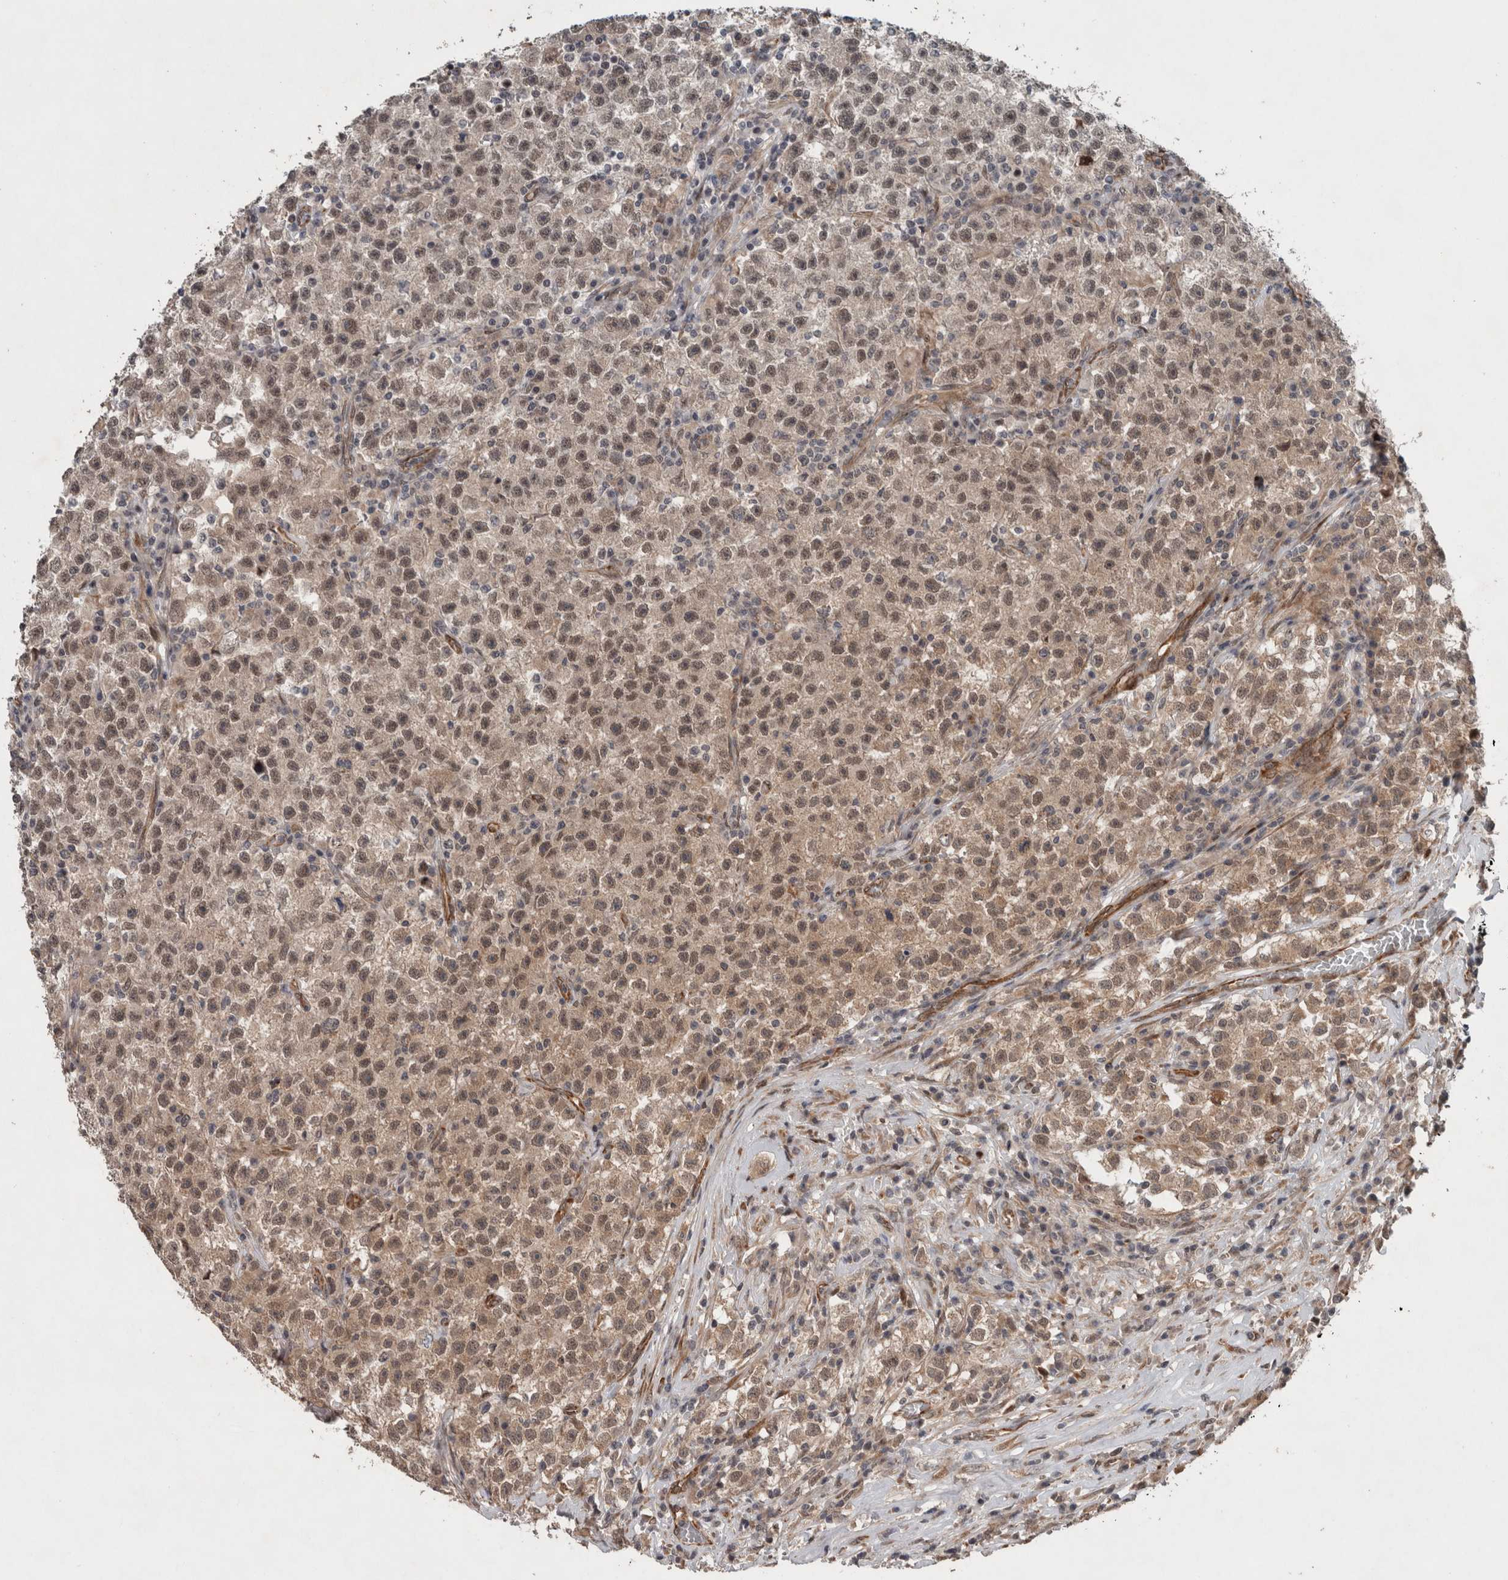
{"staining": {"intensity": "weak", "quantity": ">75%", "location": "cytoplasmic/membranous,nuclear"}, "tissue": "testis cancer", "cell_type": "Tumor cells", "image_type": "cancer", "snomed": [{"axis": "morphology", "description": "Seminoma, NOS"}, {"axis": "topography", "description": "Testis"}], "caption": "Brown immunohistochemical staining in human testis cancer (seminoma) demonstrates weak cytoplasmic/membranous and nuclear expression in about >75% of tumor cells. The staining was performed using DAB, with brown indicating positive protein expression. Nuclei are stained blue with hematoxylin.", "gene": "GIMAP6", "patient": {"sex": "male", "age": 22}}